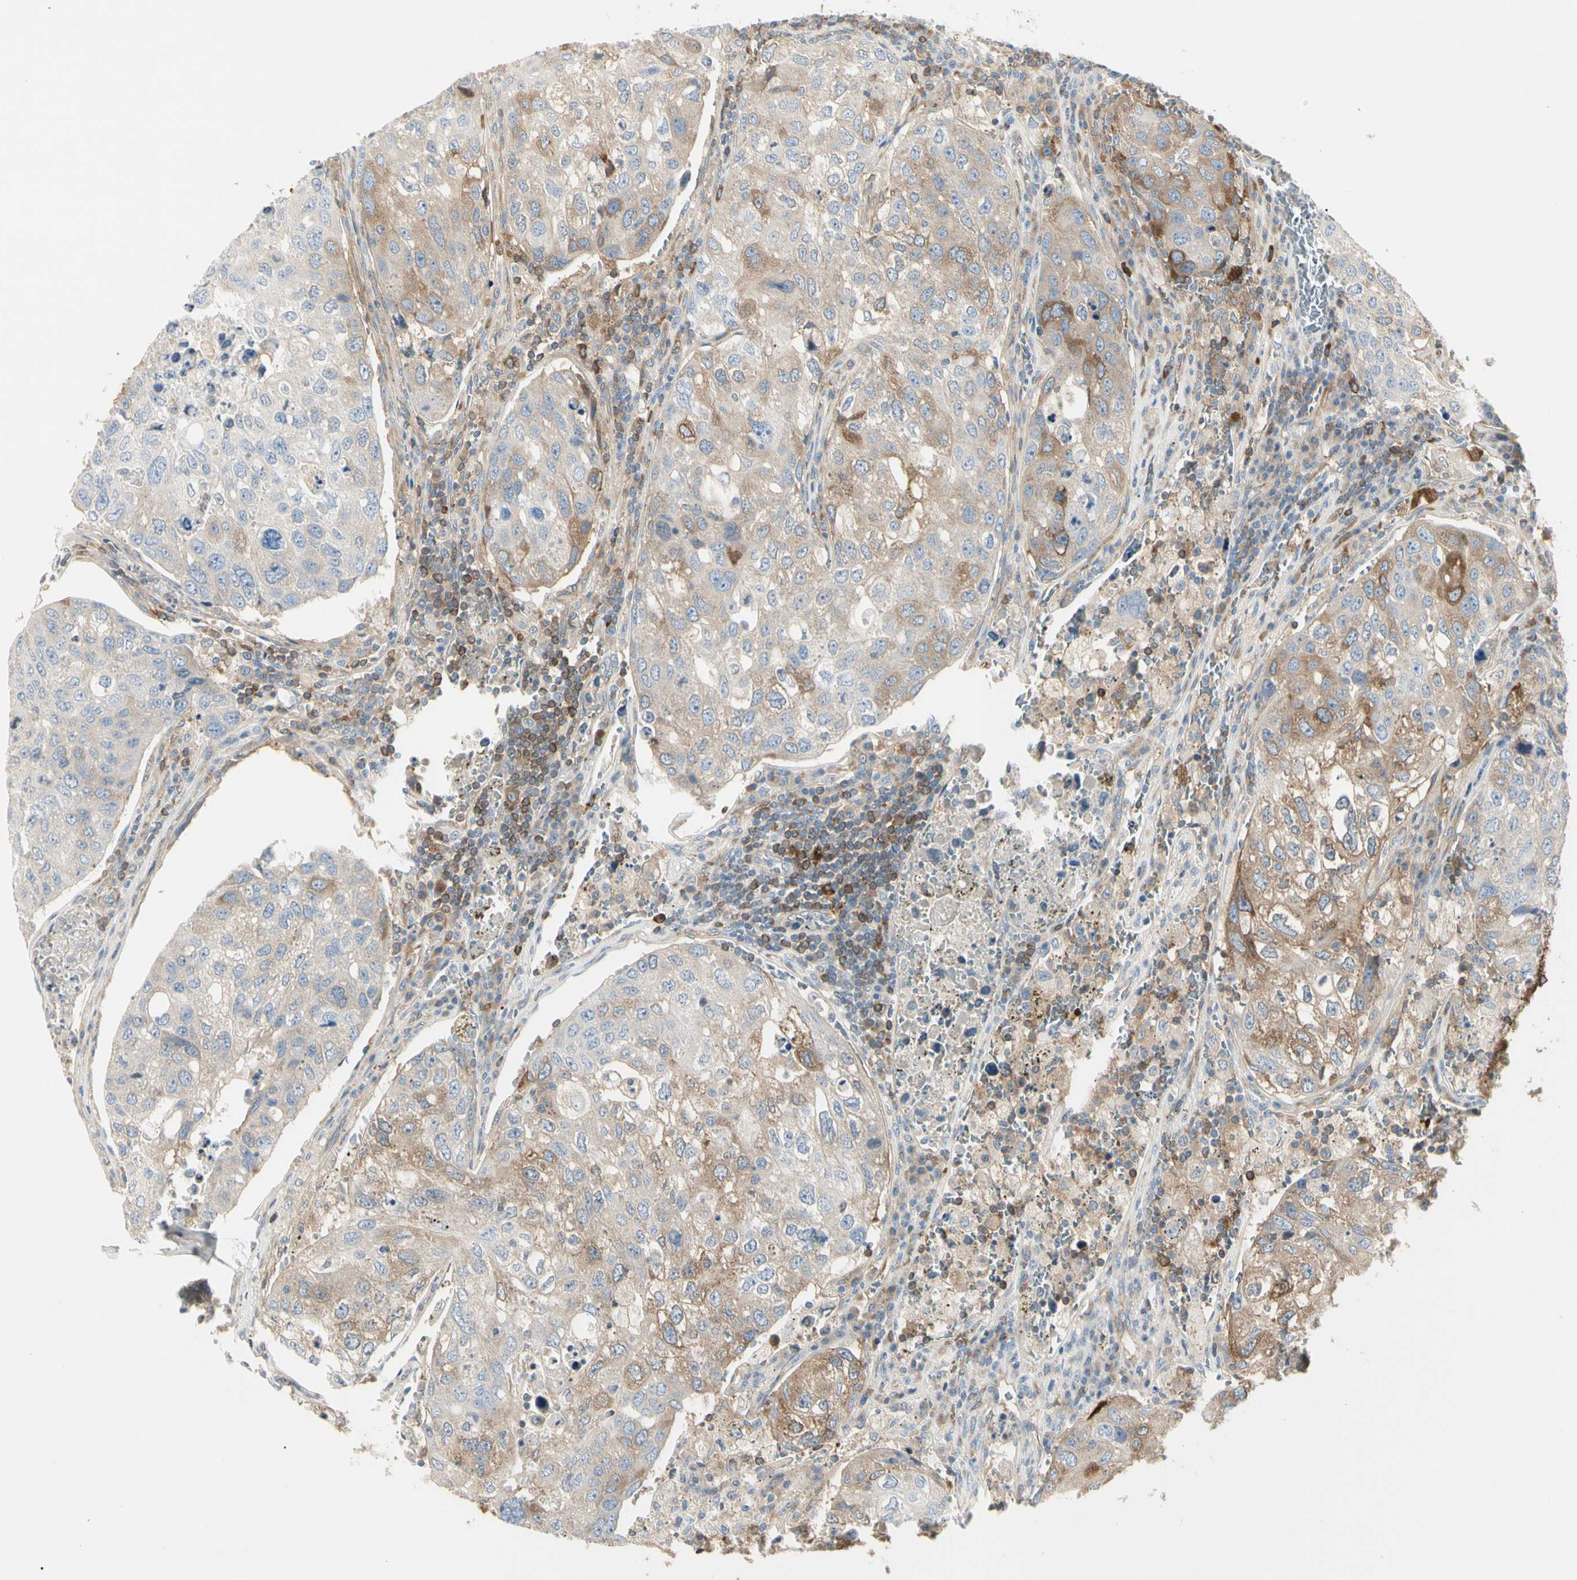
{"staining": {"intensity": "moderate", "quantity": ">75%", "location": "cytoplasmic/membranous"}, "tissue": "urothelial cancer", "cell_type": "Tumor cells", "image_type": "cancer", "snomed": [{"axis": "morphology", "description": "Urothelial carcinoma, High grade"}, {"axis": "topography", "description": "Lymph node"}, {"axis": "topography", "description": "Urinary bladder"}], "caption": "Brown immunohistochemical staining in urothelial carcinoma (high-grade) displays moderate cytoplasmic/membranous expression in about >75% of tumor cells.", "gene": "NFKB2", "patient": {"sex": "male", "age": 51}}